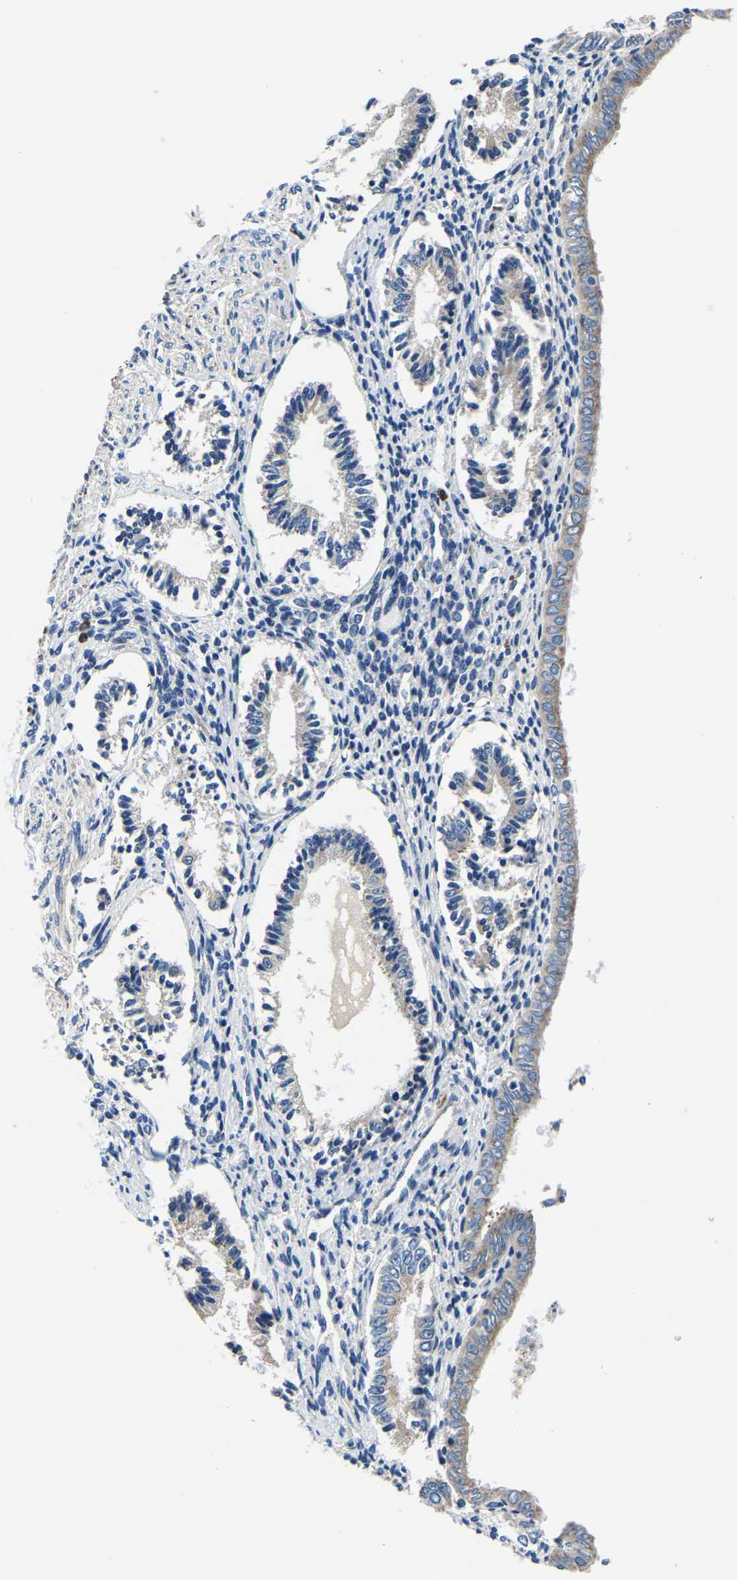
{"staining": {"intensity": "negative", "quantity": "none", "location": "none"}, "tissue": "endometrium", "cell_type": "Cells in endometrial stroma", "image_type": "normal", "snomed": [{"axis": "morphology", "description": "Normal tissue, NOS"}, {"axis": "topography", "description": "Endometrium"}], "caption": "This histopathology image is of normal endometrium stained with IHC to label a protein in brown with the nuclei are counter-stained blue. There is no expression in cells in endometrial stroma.", "gene": "LIAS", "patient": {"sex": "female", "age": 42}}